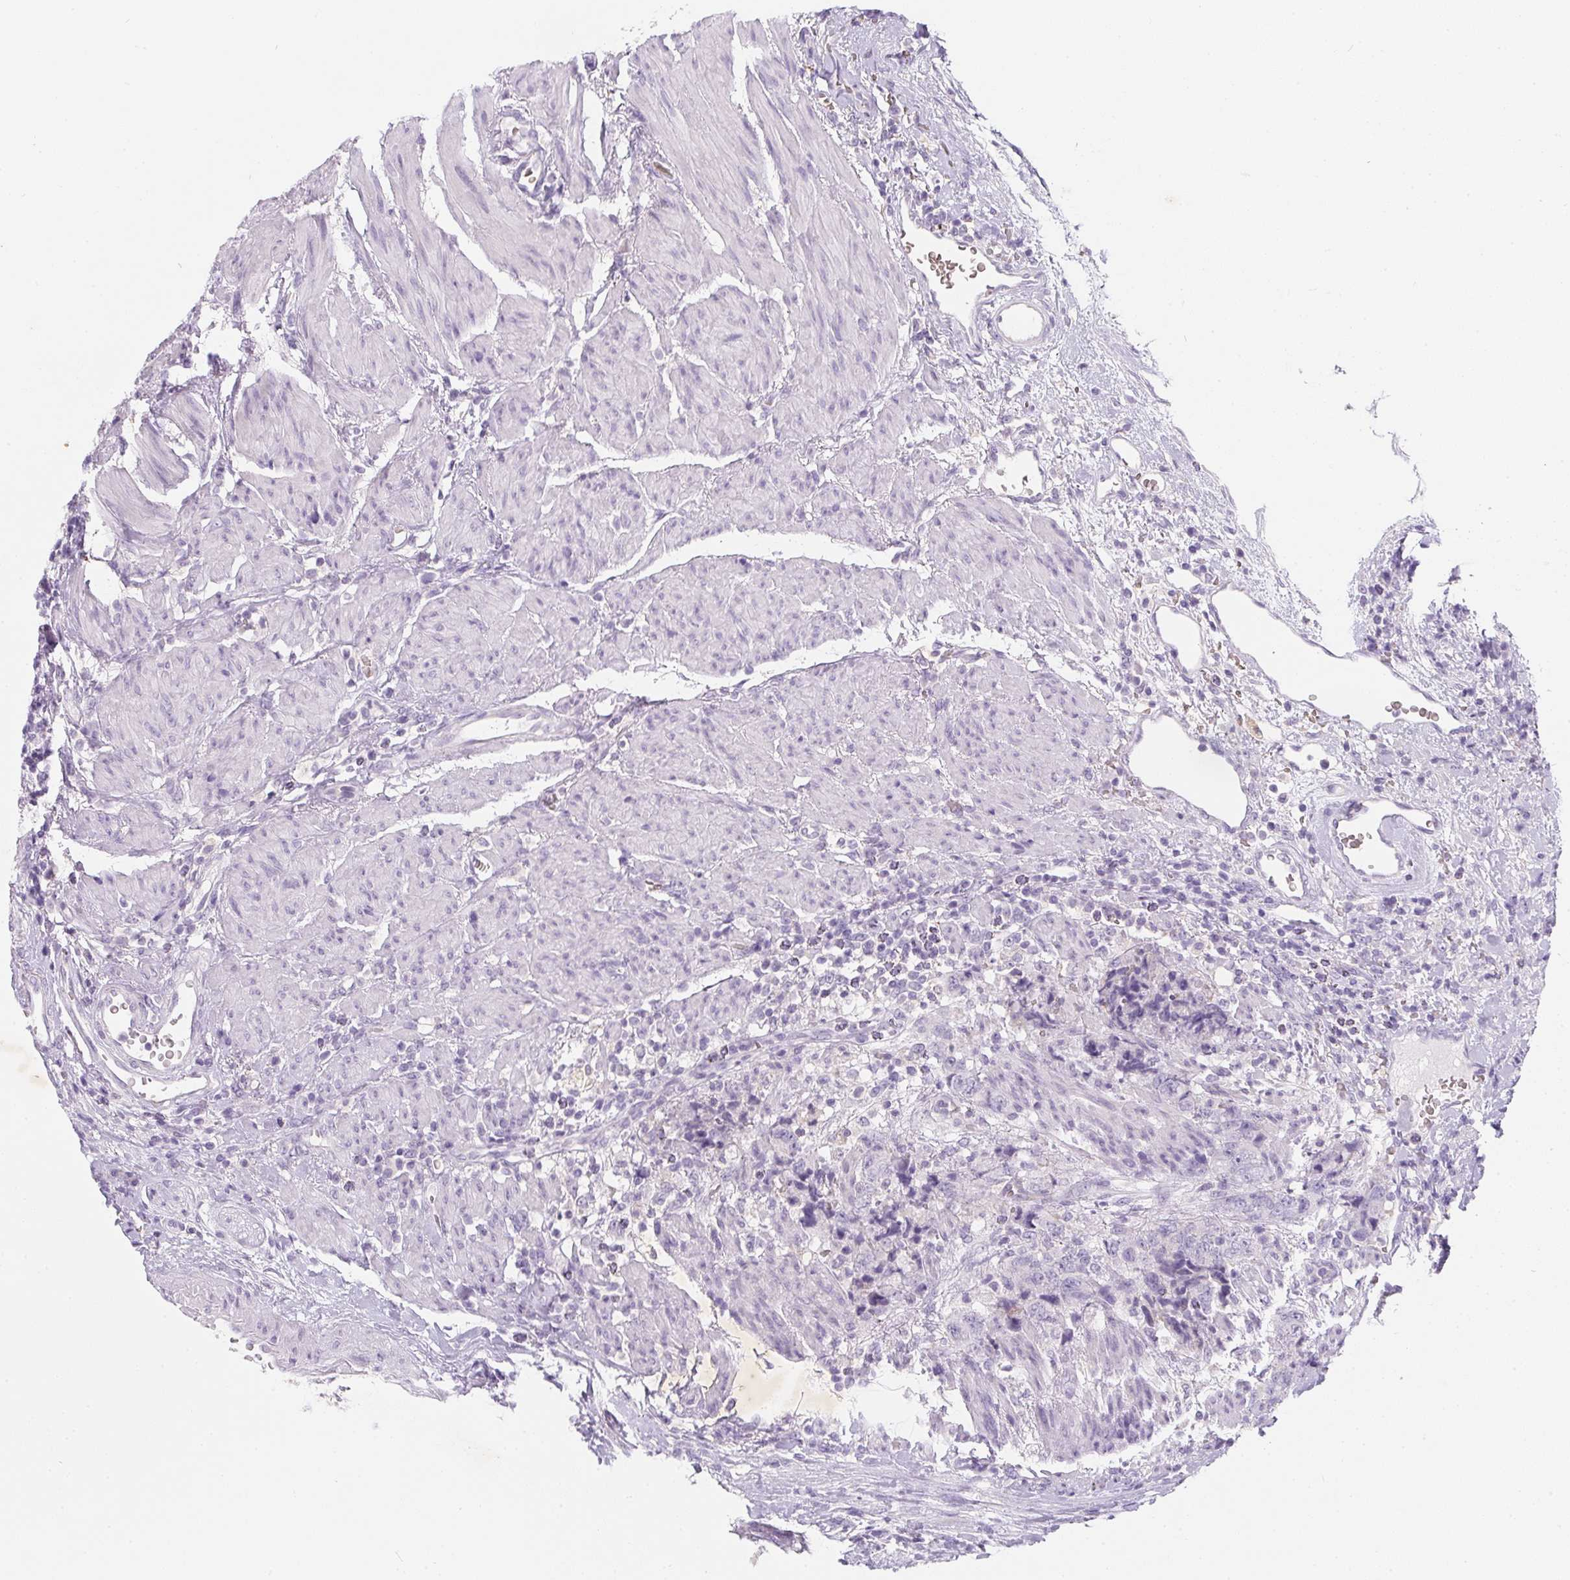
{"staining": {"intensity": "negative", "quantity": "none", "location": "none"}, "tissue": "urothelial cancer", "cell_type": "Tumor cells", "image_type": "cancer", "snomed": [{"axis": "morphology", "description": "Urothelial carcinoma, High grade"}, {"axis": "topography", "description": "Urinary bladder"}], "caption": "High-grade urothelial carcinoma was stained to show a protein in brown. There is no significant expression in tumor cells.", "gene": "DCD", "patient": {"sex": "female", "age": 78}}